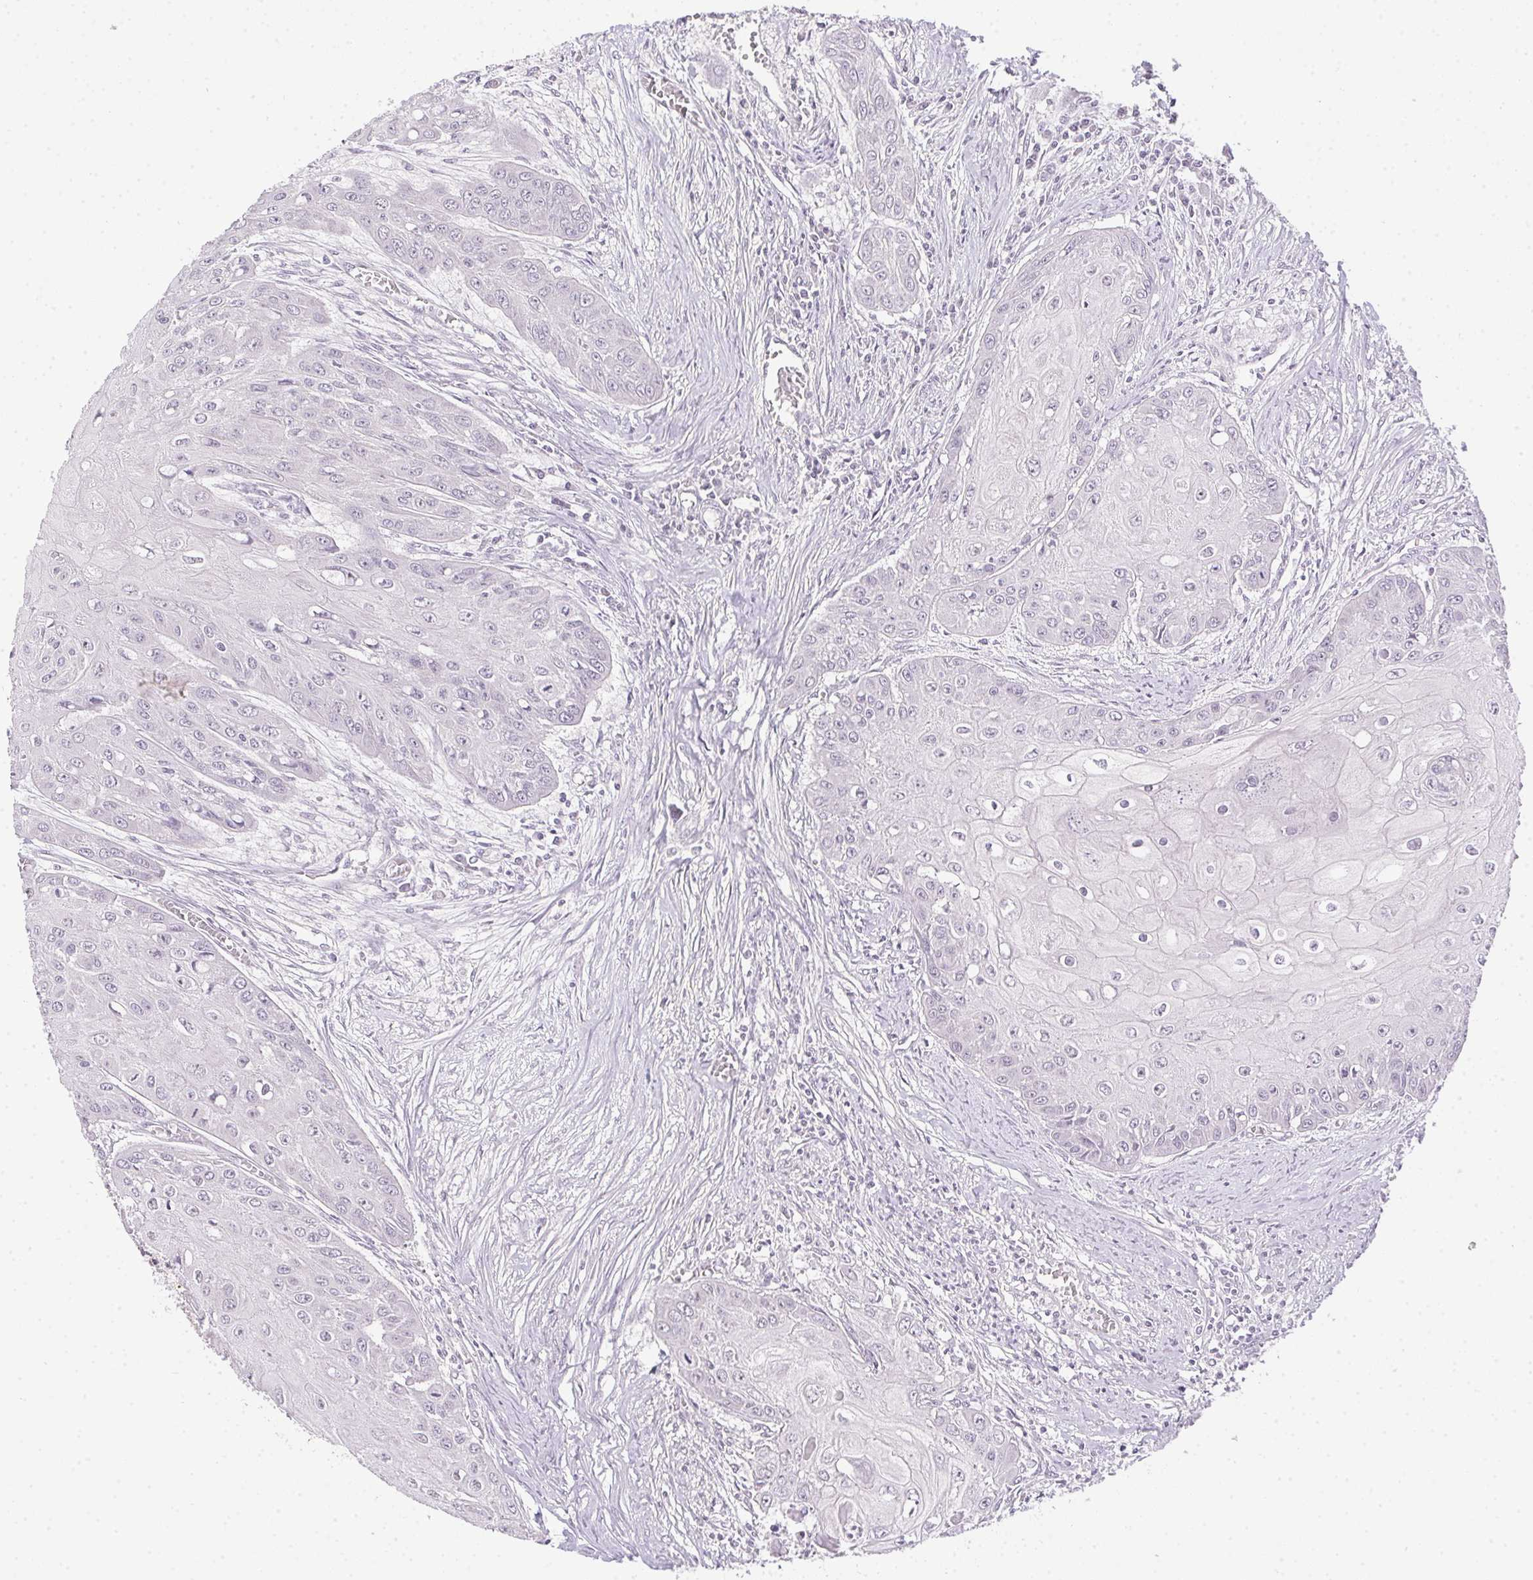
{"staining": {"intensity": "negative", "quantity": "none", "location": "none"}, "tissue": "head and neck cancer", "cell_type": "Tumor cells", "image_type": "cancer", "snomed": [{"axis": "morphology", "description": "Squamous cell carcinoma, NOS"}, {"axis": "topography", "description": "Oral tissue"}, {"axis": "topography", "description": "Head-Neck"}], "caption": "The histopathology image demonstrates no staining of tumor cells in head and neck cancer.", "gene": "BATF2", "patient": {"sex": "male", "age": 71}}